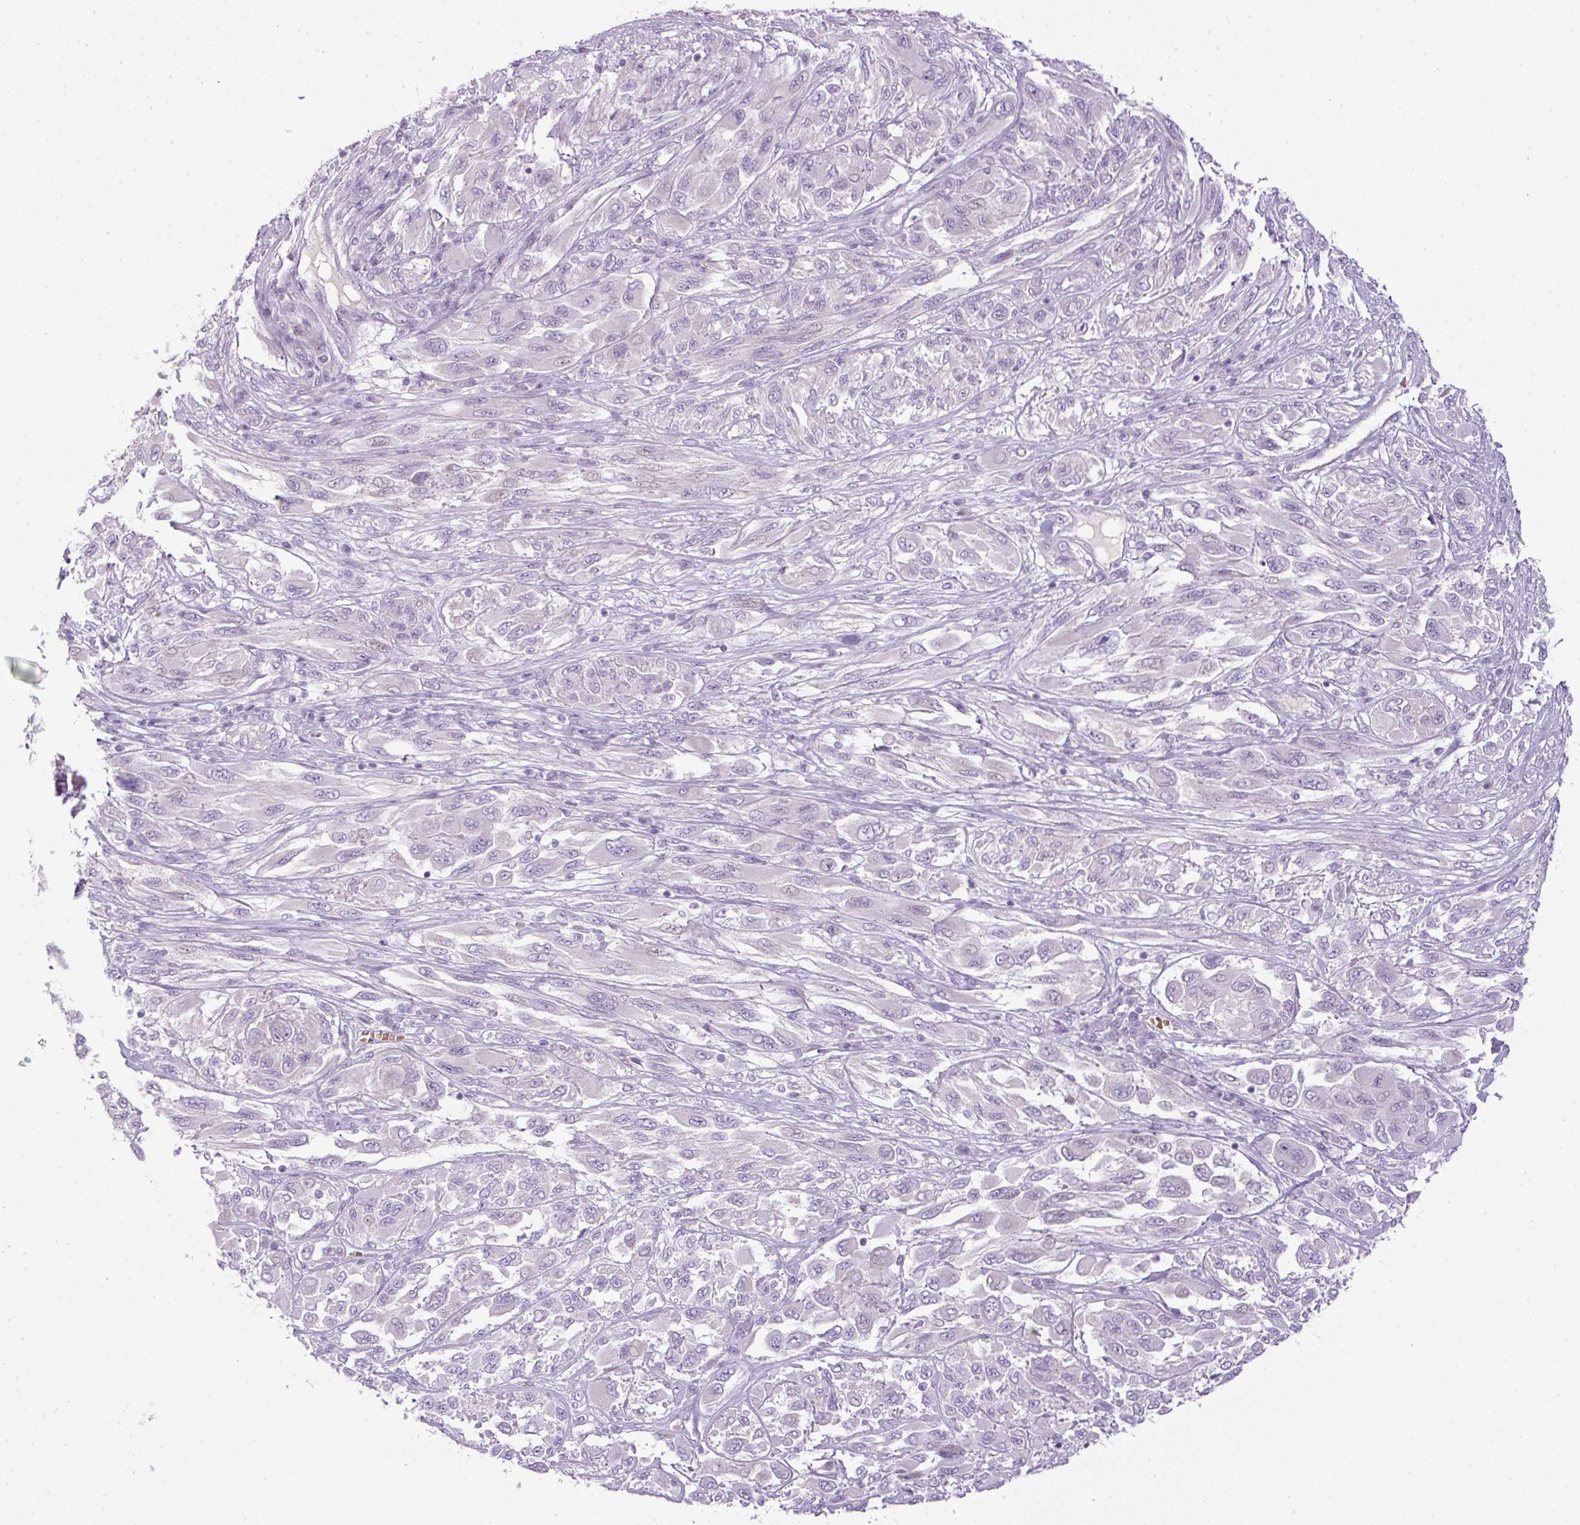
{"staining": {"intensity": "negative", "quantity": "none", "location": "none"}, "tissue": "melanoma", "cell_type": "Tumor cells", "image_type": "cancer", "snomed": [{"axis": "morphology", "description": "Malignant melanoma, NOS"}, {"axis": "topography", "description": "Skin"}], "caption": "Malignant melanoma was stained to show a protein in brown. There is no significant staining in tumor cells.", "gene": "FGFBP3", "patient": {"sex": "female", "age": 91}}